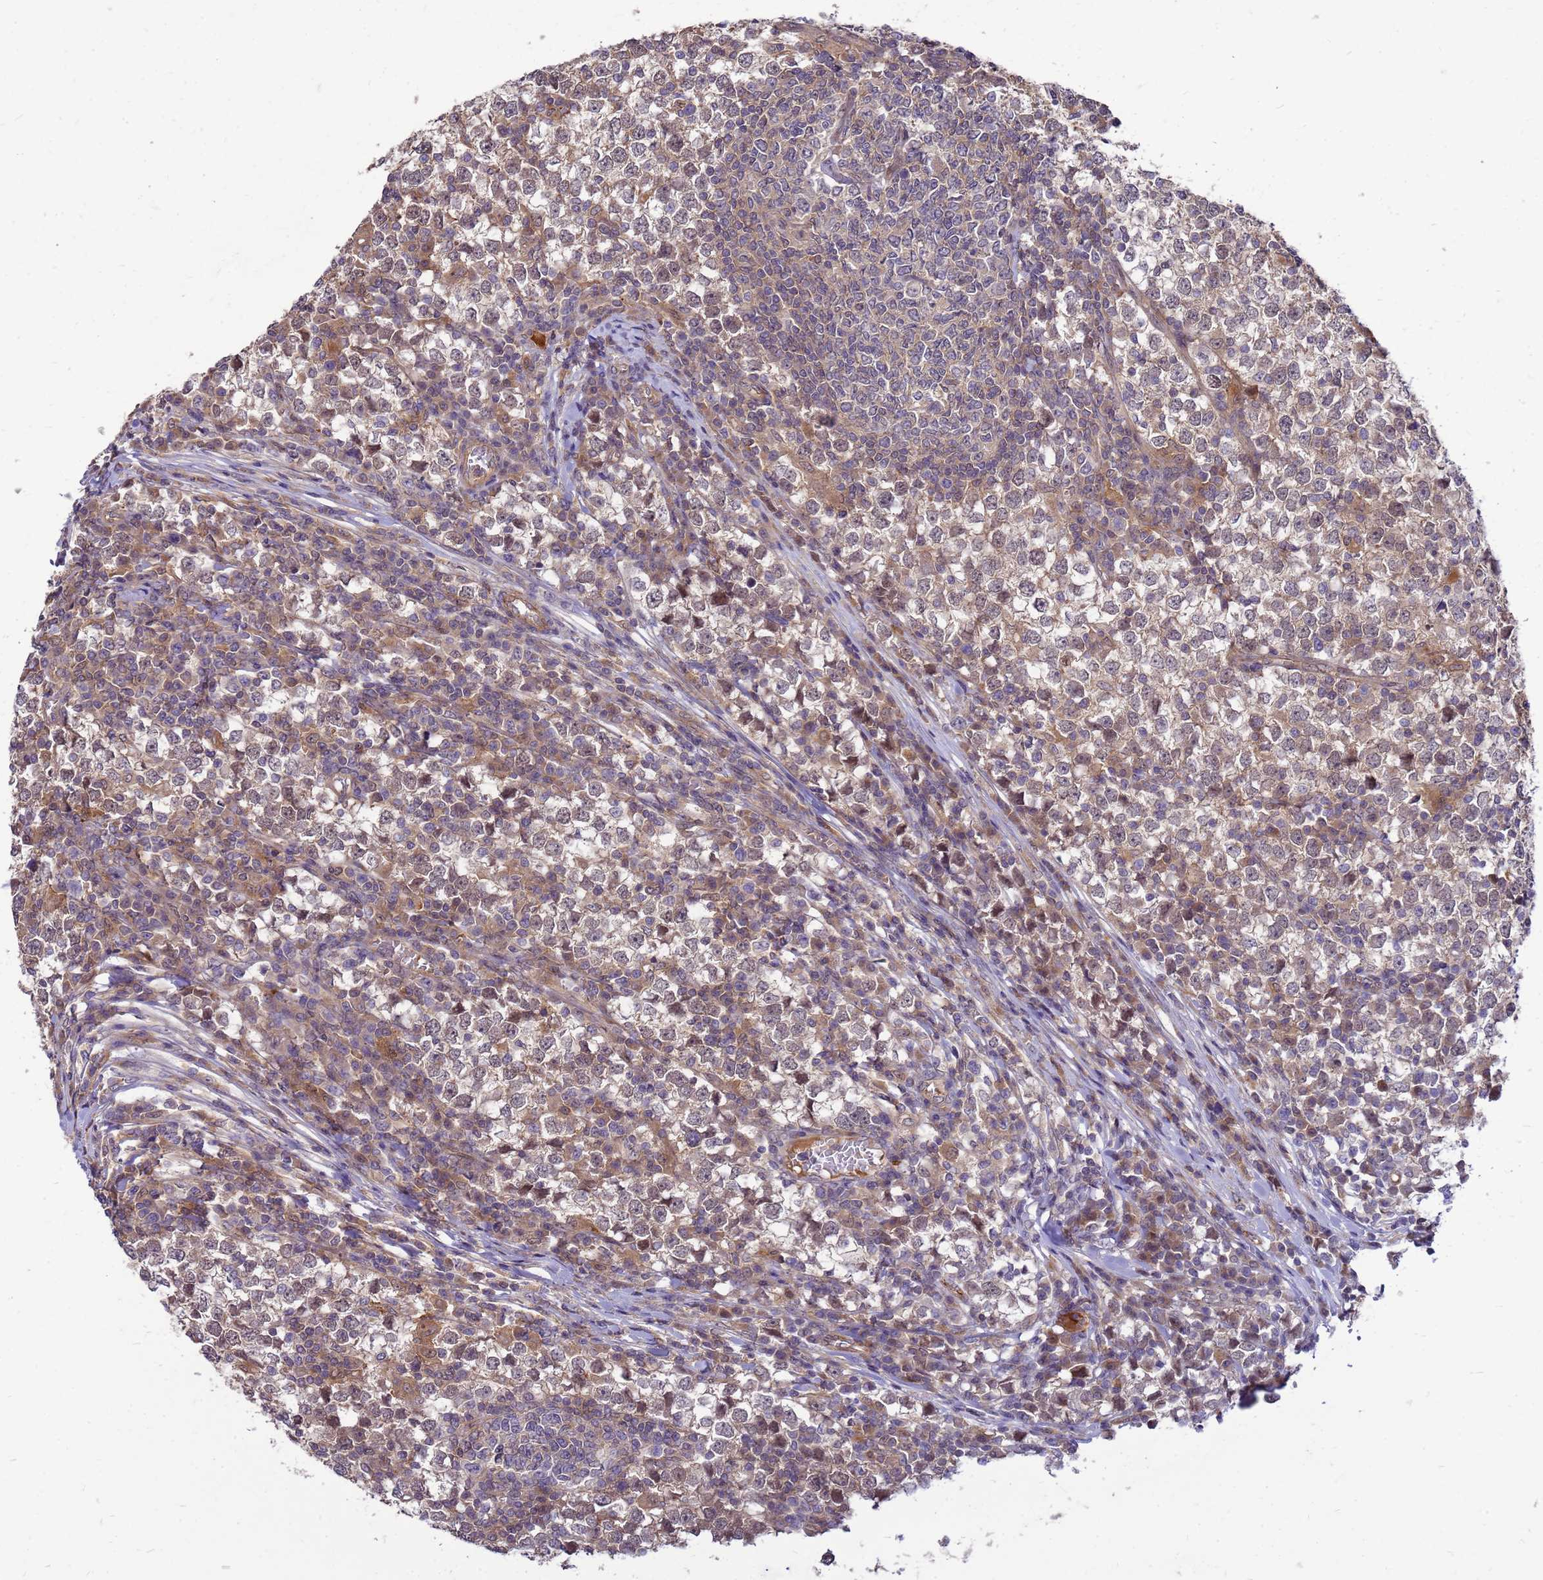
{"staining": {"intensity": "weak", "quantity": ">75%", "location": "cytoplasmic/membranous"}, "tissue": "testis cancer", "cell_type": "Tumor cells", "image_type": "cancer", "snomed": [{"axis": "morphology", "description": "Seminoma, NOS"}, {"axis": "topography", "description": "Testis"}], "caption": "Testis cancer stained for a protein (brown) reveals weak cytoplasmic/membranous positive positivity in about >75% of tumor cells.", "gene": "ENOPH1", "patient": {"sex": "male", "age": 65}}